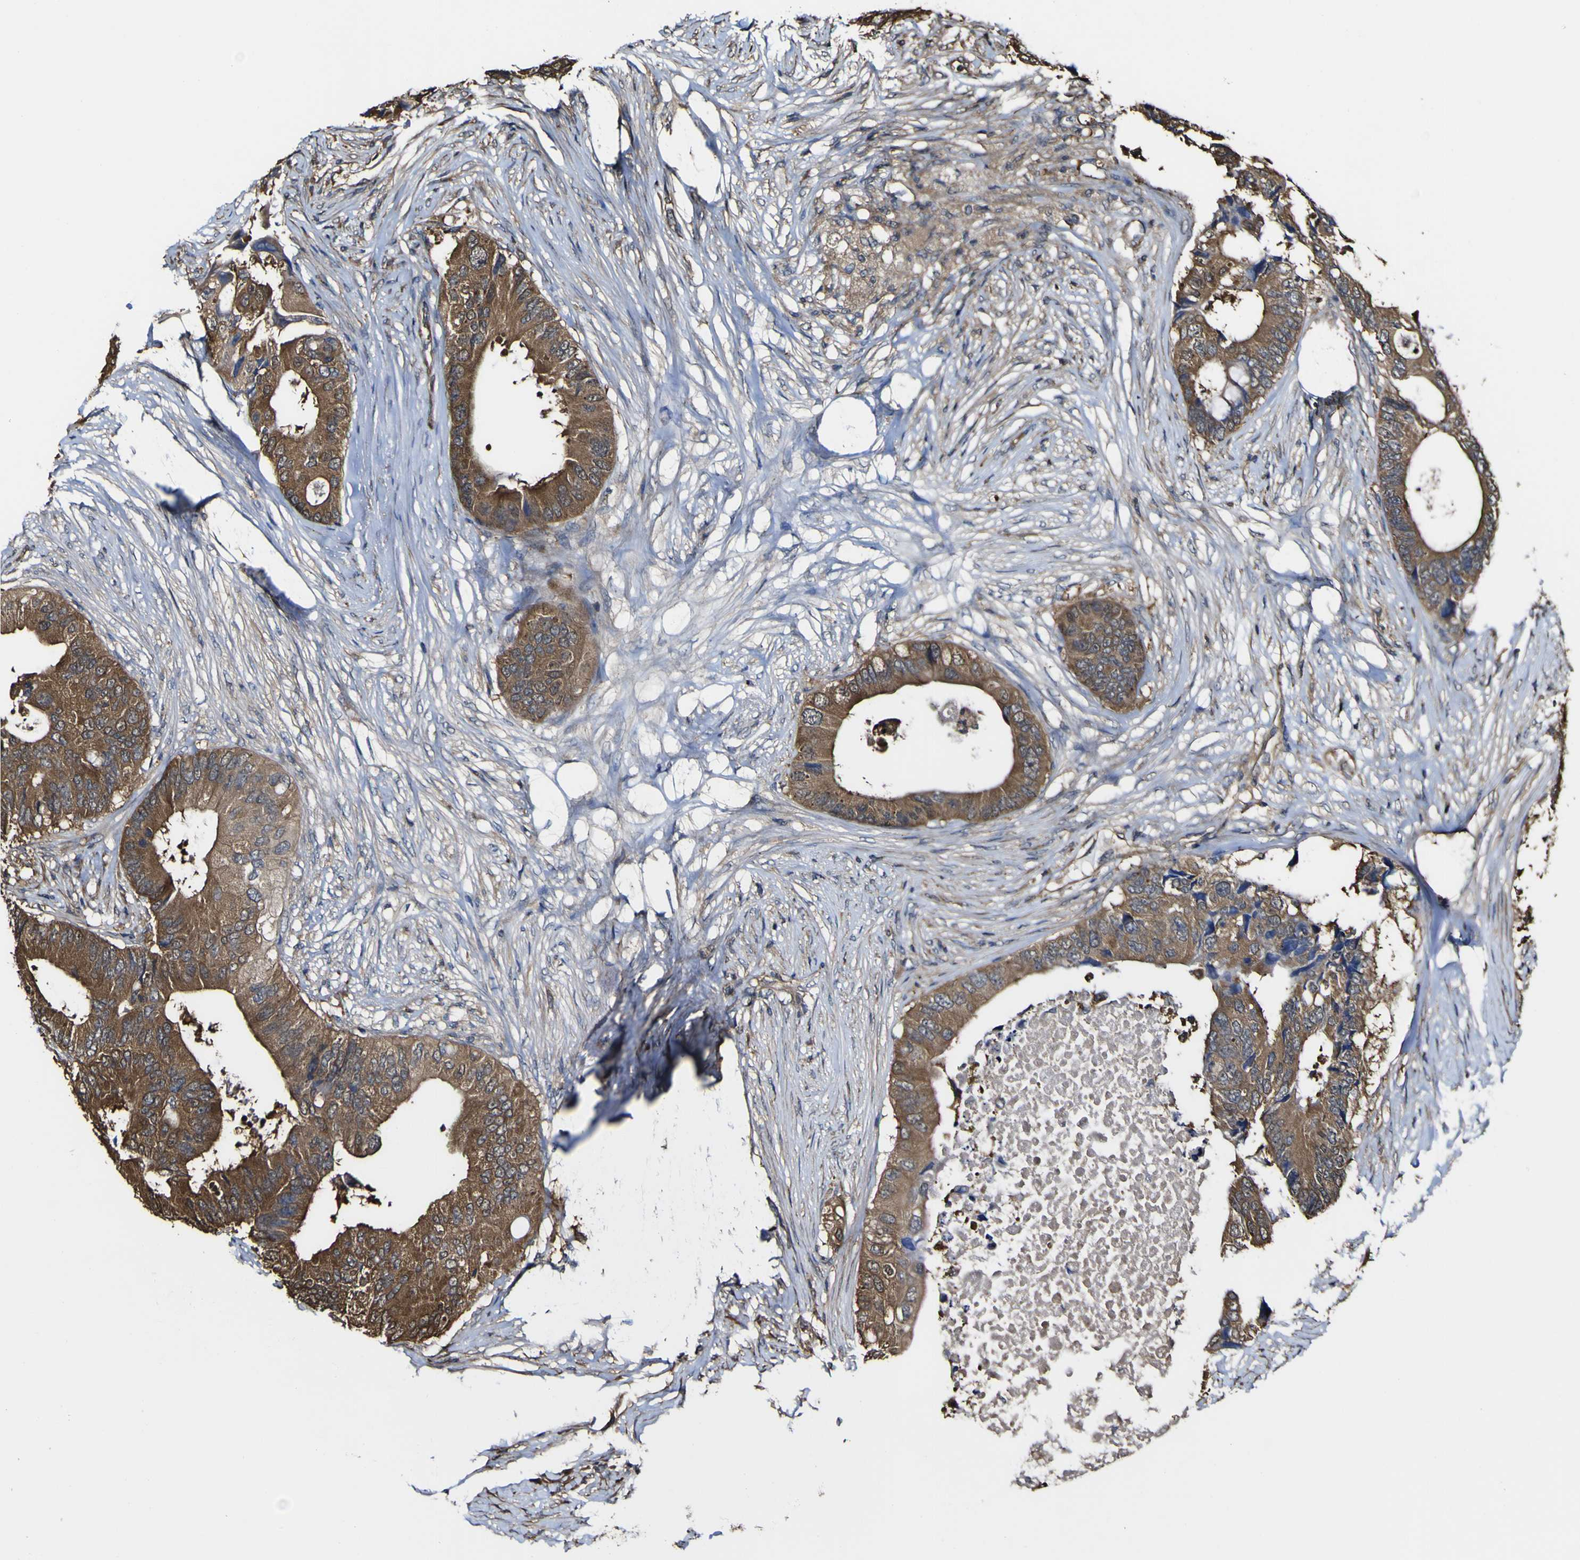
{"staining": {"intensity": "moderate", "quantity": ">75%", "location": "cytoplasmic/membranous"}, "tissue": "colorectal cancer", "cell_type": "Tumor cells", "image_type": "cancer", "snomed": [{"axis": "morphology", "description": "Adenocarcinoma, NOS"}, {"axis": "topography", "description": "Colon"}], "caption": "Adenocarcinoma (colorectal) stained with a protein marker exhibits moderate staining in tumor cells.", "gene": "PTPRR", "patient": {"sex": "male", "age": 71}}